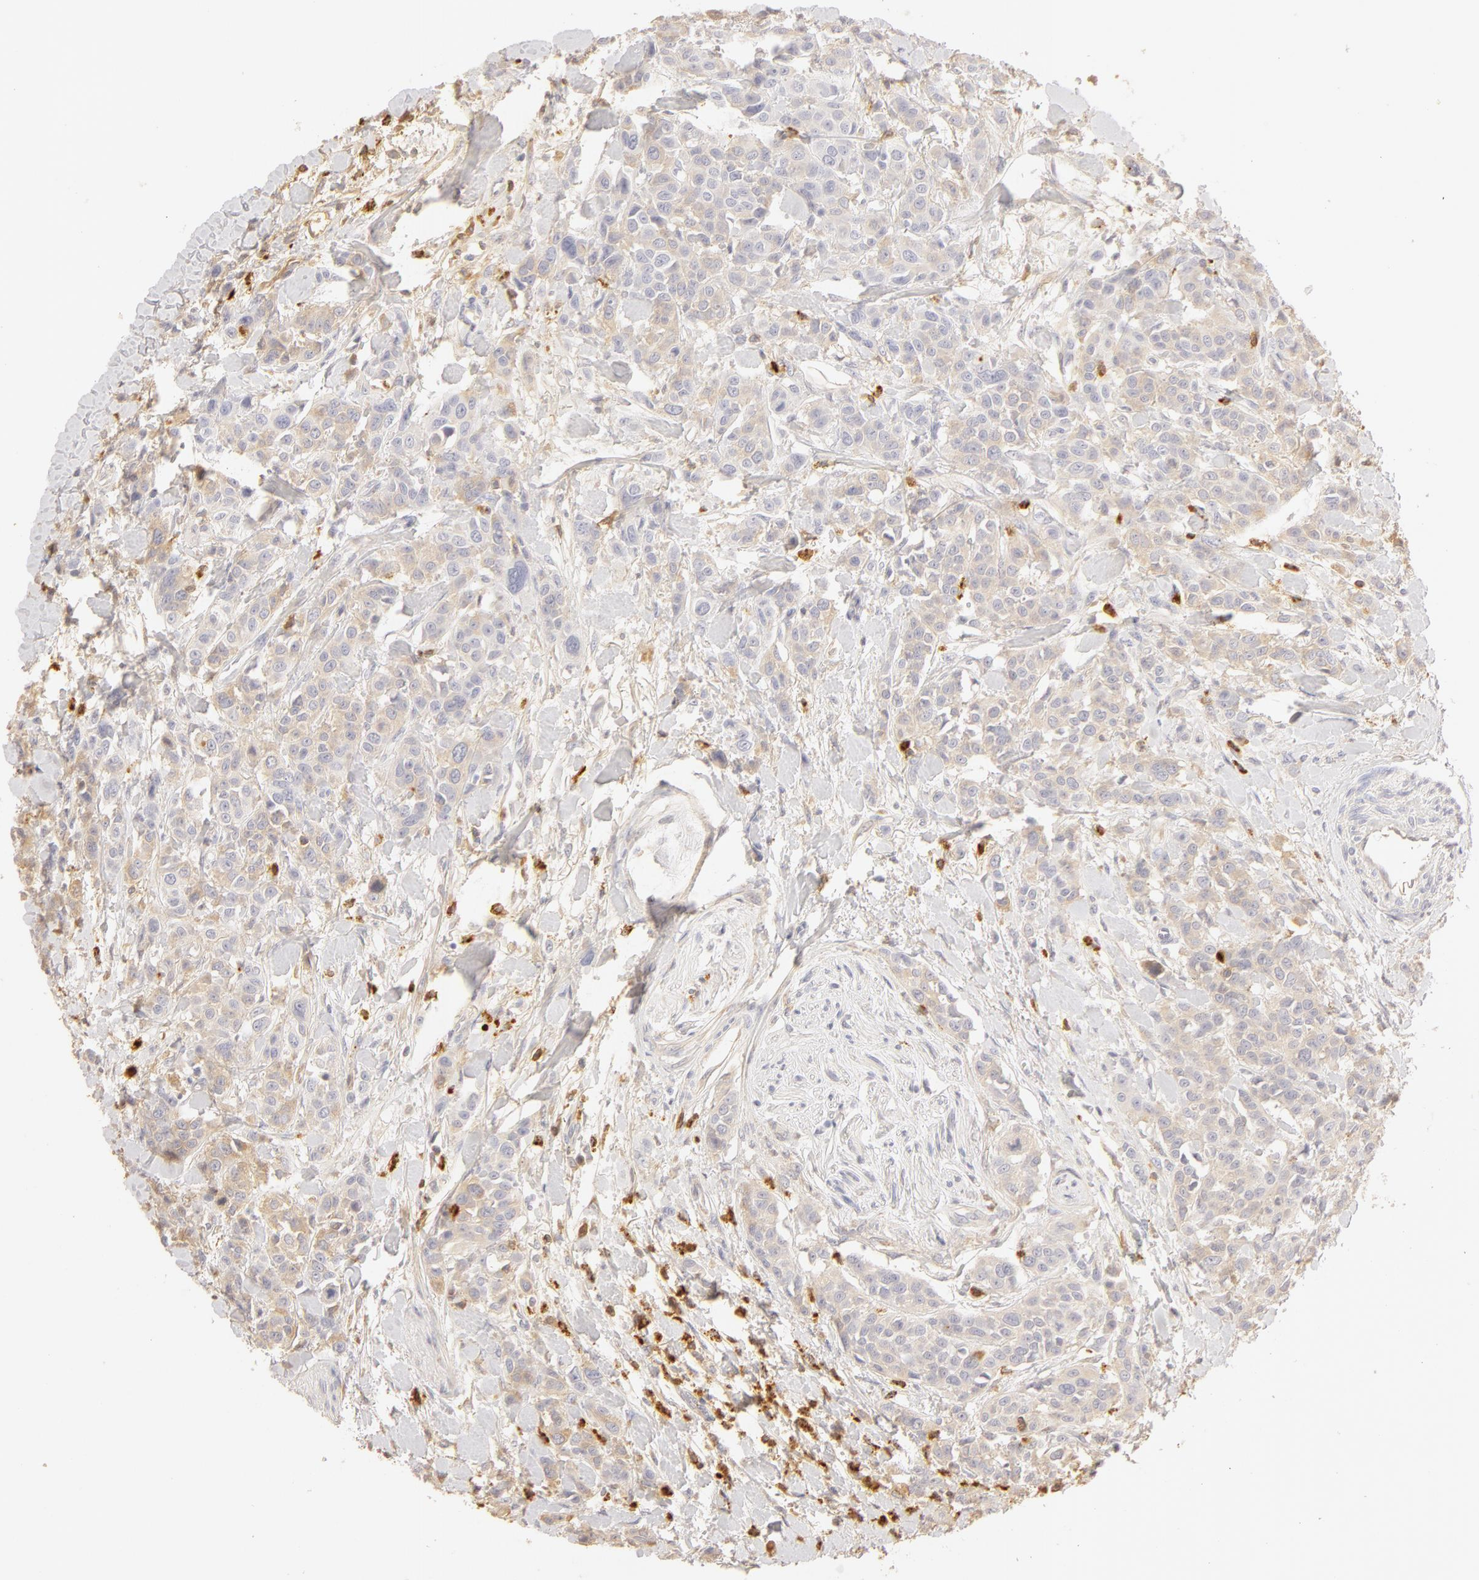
{"staining": {"intensity": "weak", "quantity": "25%-75%", "location": "cytoplasmic/membranous"}, "tissue": "urothelial cancer", "cell_type": "Tumor cells", "image_type": "cancer", "snomed": [{"axis": "morphology", "description": "Urothelial carcinoma, High grade"}, {"axis": "topography", "description": "Urinary bladder"}], "caption": "Immunohistochemistry image of human urothelial carcinoma (high-grade) stained for a protein (brown), which displays low levels of weak cytoplasmic/membranous staining in approximately 25%-75% of tumor cells.", "gene": "C1R", "patient": {"sex": "male", "age": 56}}